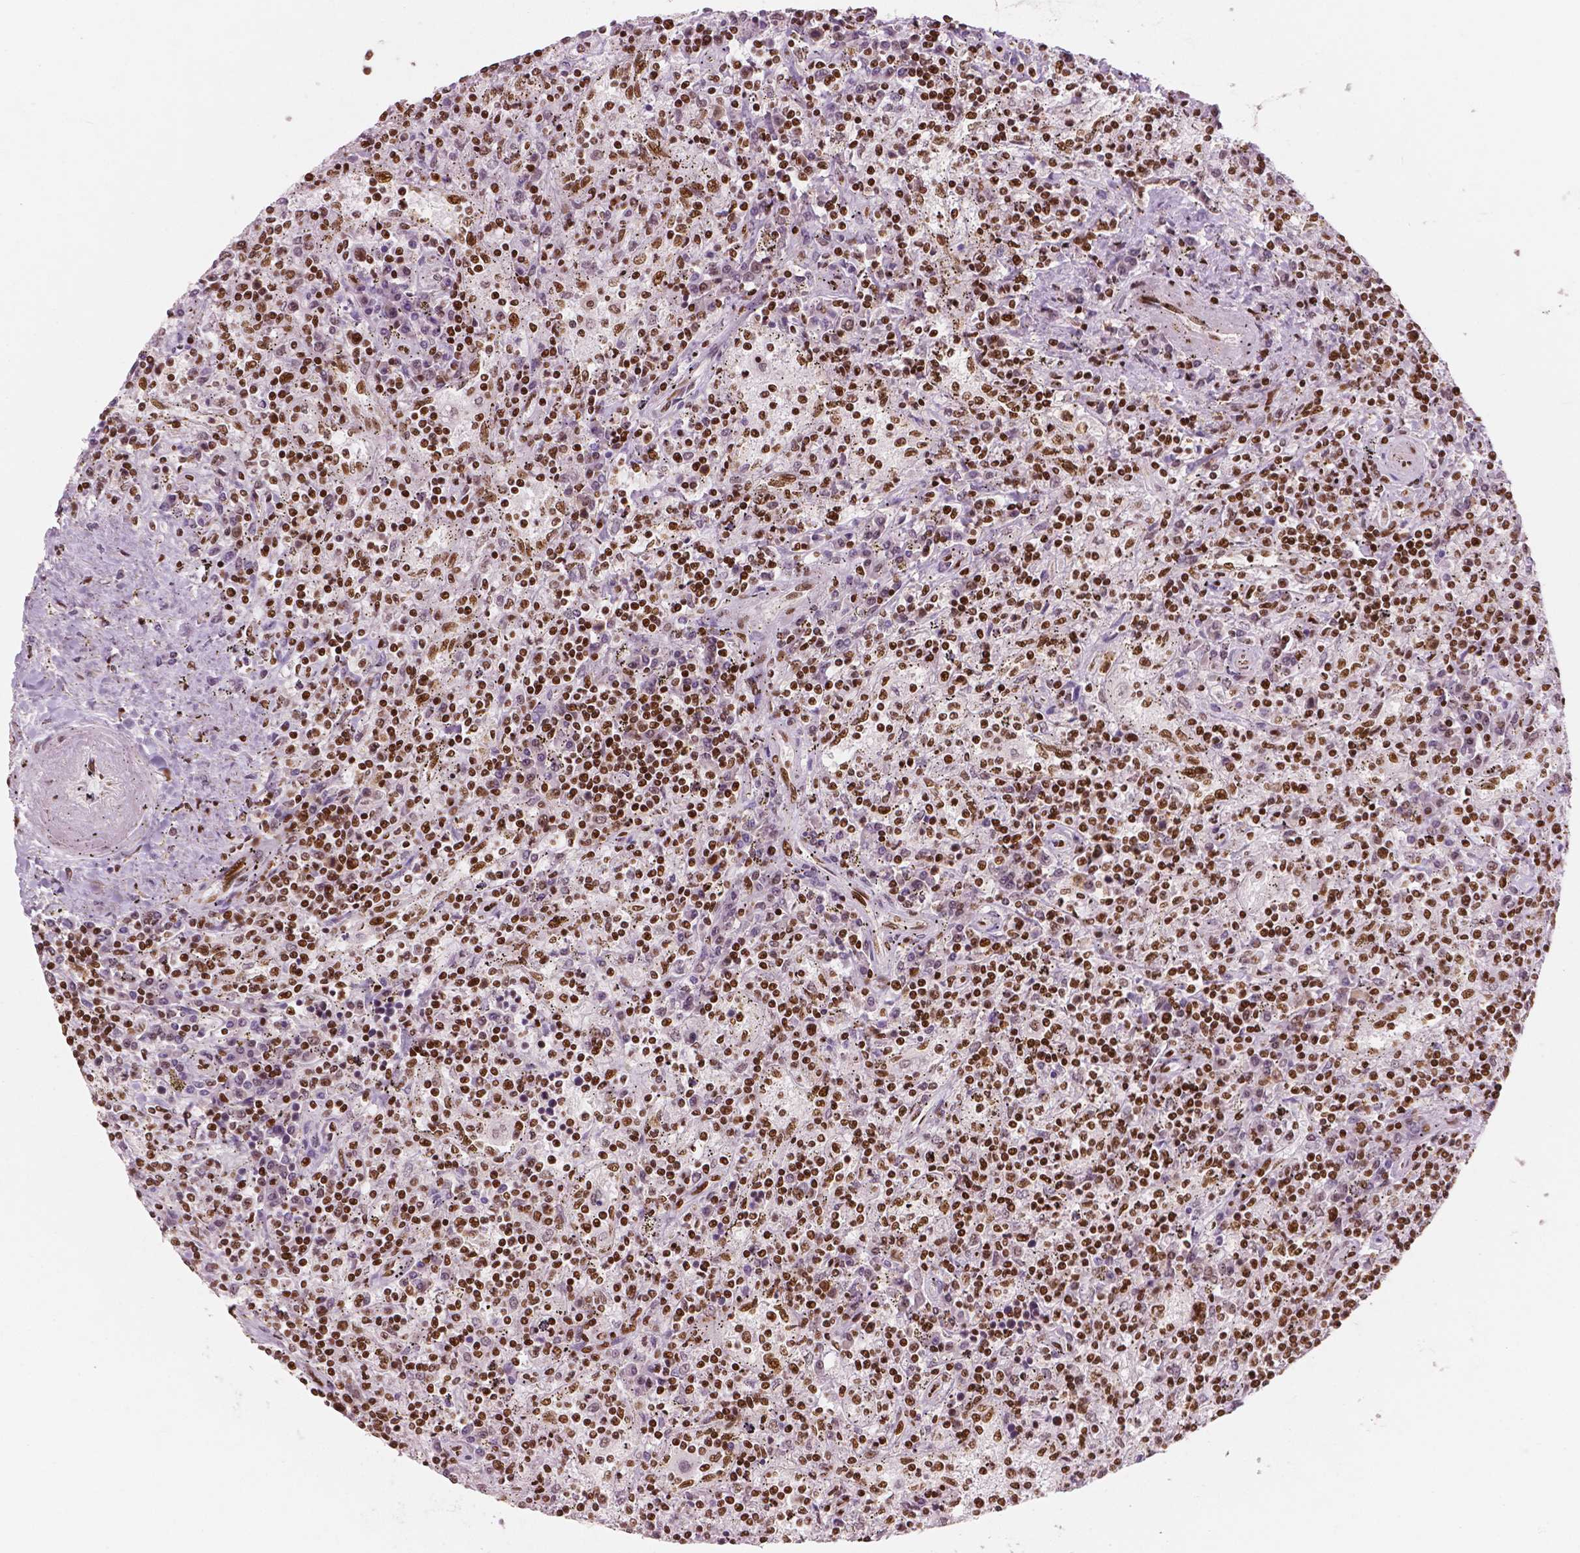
{"staining": {"intensity": "strong", "quantity": ">75%", "location": "nuclear"}, "tissue": "lymphoma", "cell_type": "Tumor cells", "image_type": "cancer", "snomed": [{"axis": "morphology", "description": "Malignant lymphoma, non-Hodgkin's type, Low grade"}, {"axis": "topography", "description": "Spleen"}], "caption": "About >75% of tumor cells in lymphoma display strong nuclear protein expression as visualized by brown immunohistochemical staining.", "gene": "BRD4", "patient": {"sex": "male", "age": 62}}